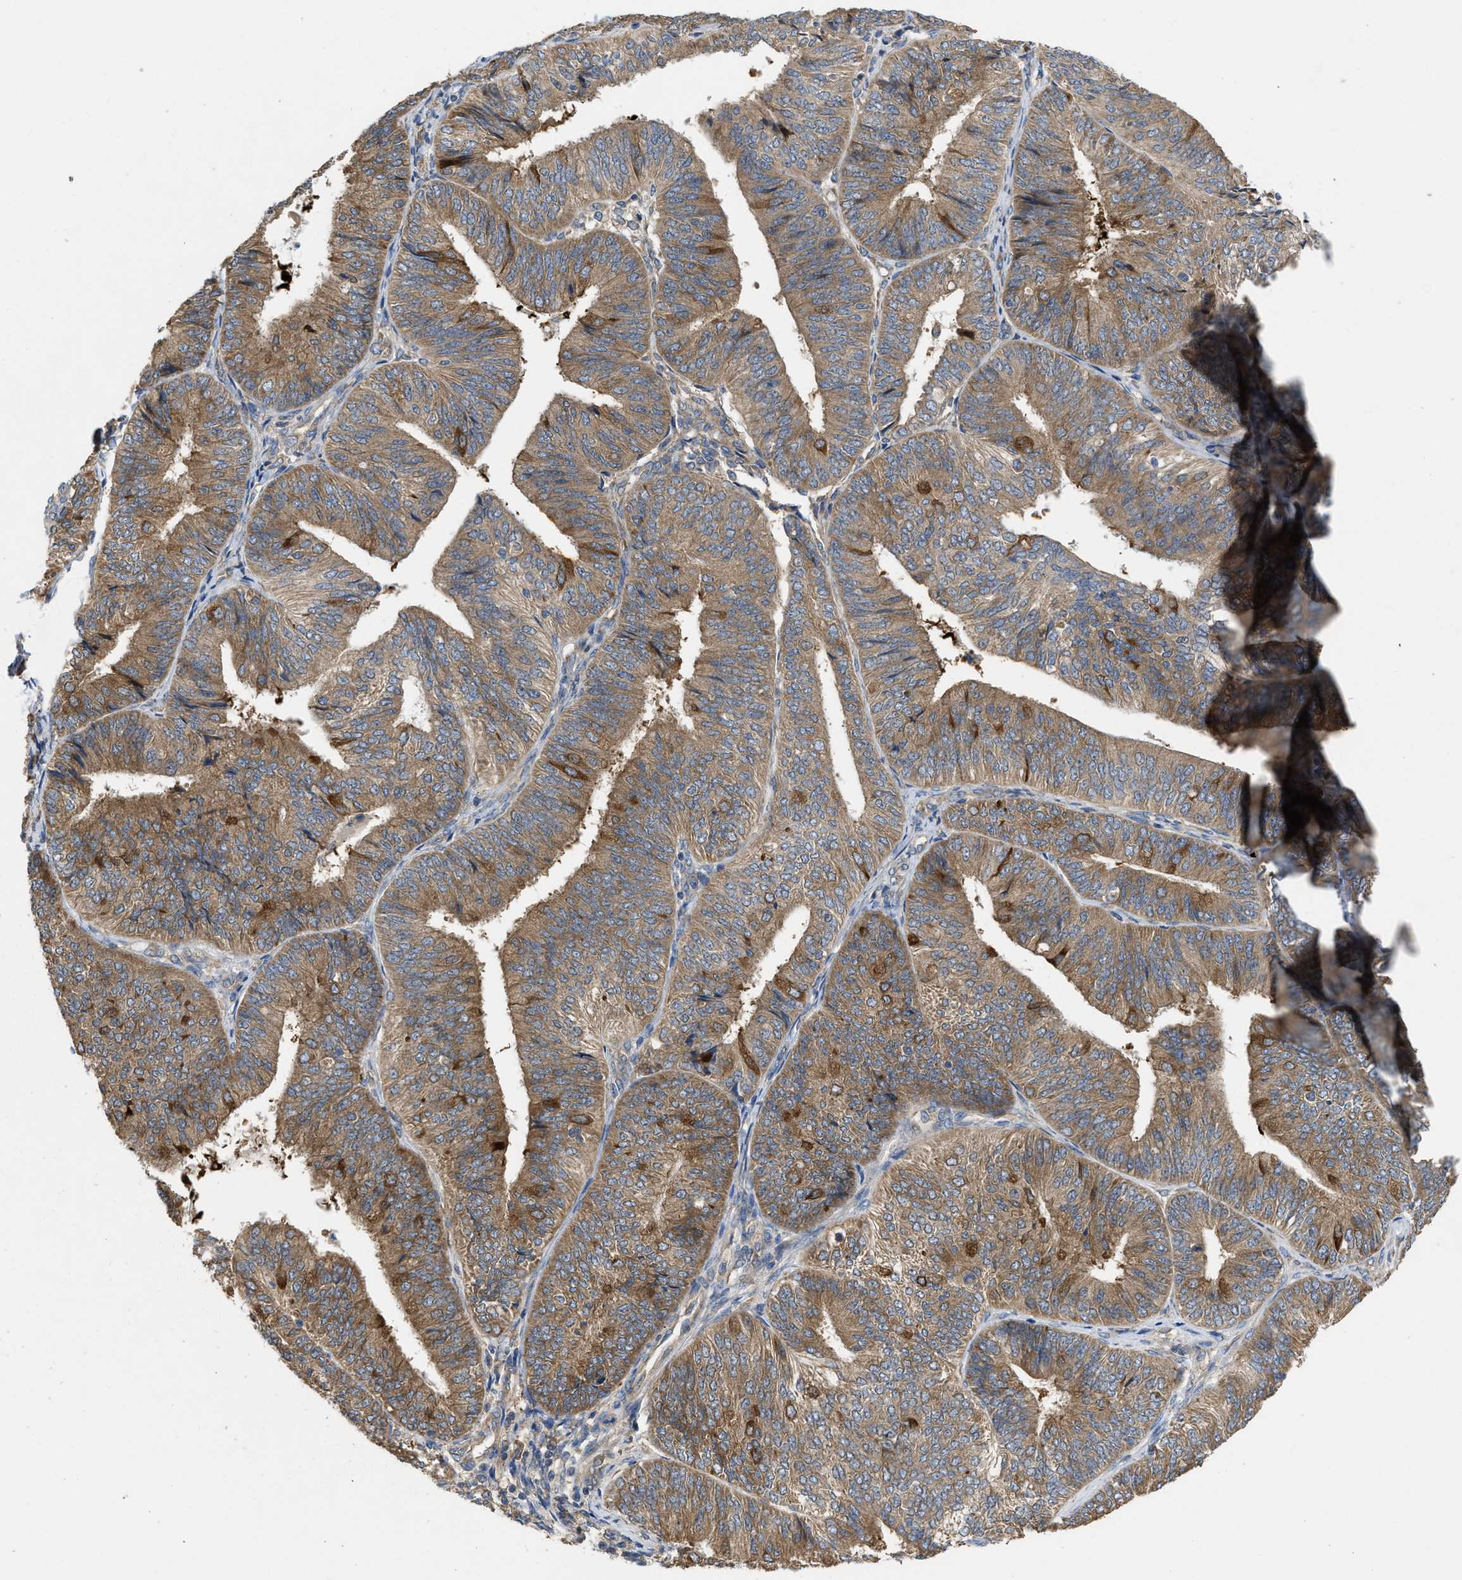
{"staining": {"intensity": "moderate", "quantity": ">75%", "location": "cytoplasmic/membranous"}, "tissue": "endometrial cancer", "cell_type": "Tumor cells", "image_type": "cancer", "snomed": [{"axis": "morphology", "description": "Adenocarcinoma, NOS"}, {"axis": "topography", "description": "Endometrium"}], "caption": "Immunohistochemical staining of human endometrial adenocarcinoma exhibits medium levels of moderate cytoplasmic/membranous protein staining in about >75% of tumor cells. (Brightfield microscopy of DAB IHC at high magnification).", "gene": "TMEM131", "patient": {"sex": "female", "age": 58}}